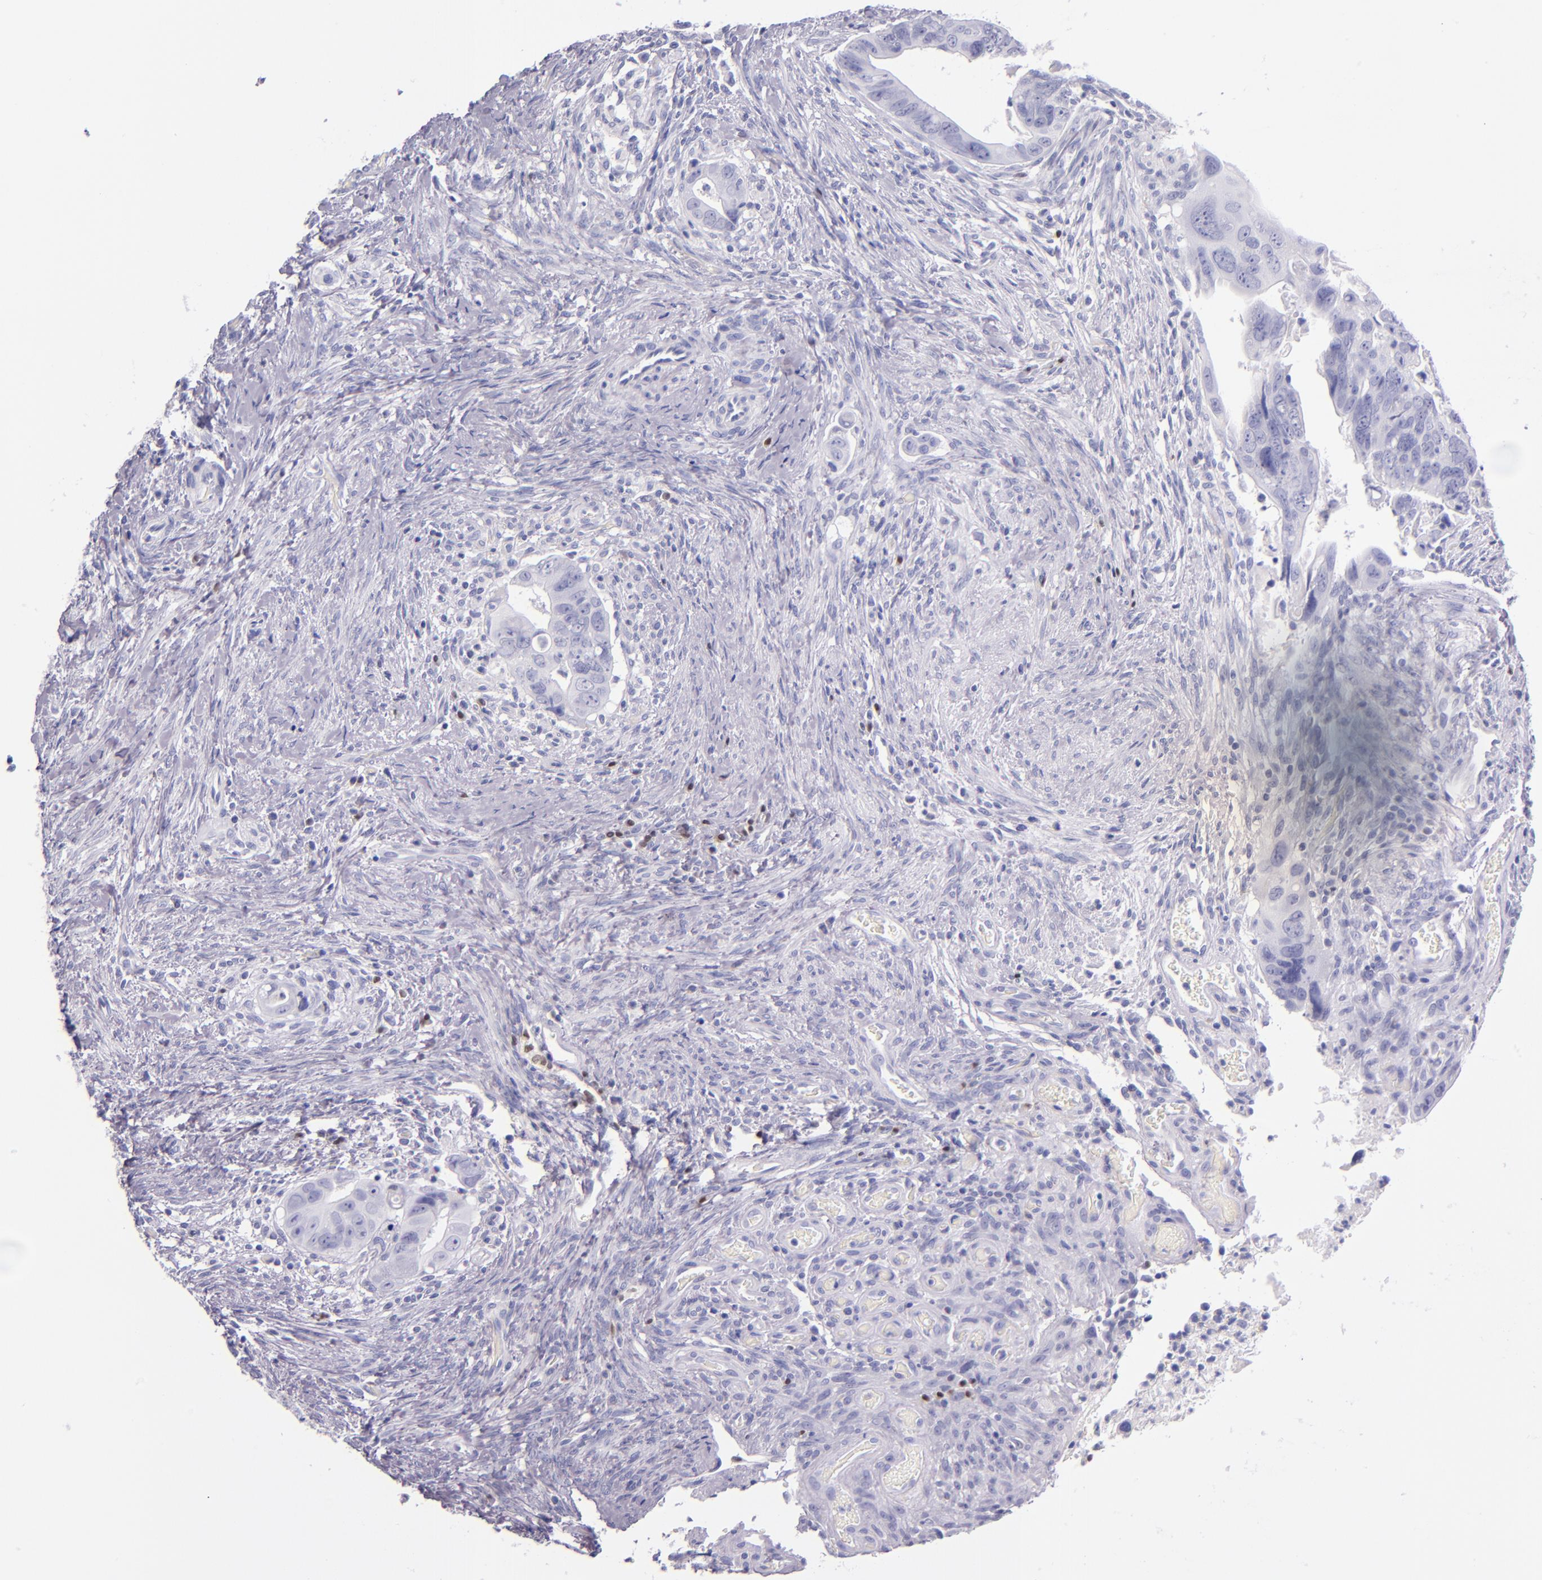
{"staining": {"intensity": "negative", "quantity": "none", "location": "none"}, "tissue": "colorectal cancer", "cell_type": "Tumor cells", "image_type": "cancer", "snomed": [{"axis": "morphology", "description": "Adenocarcinoma, NOS"}, {"axis": "topography", "description": "Rectum"}], "caption": "Colorectal cancer (adenocarcinoma) stained for a protein using immunohistochemistry shows no positivity tumor cells.", "gene": "IRF4", "patient": {"sex": "male", "age": 53}}